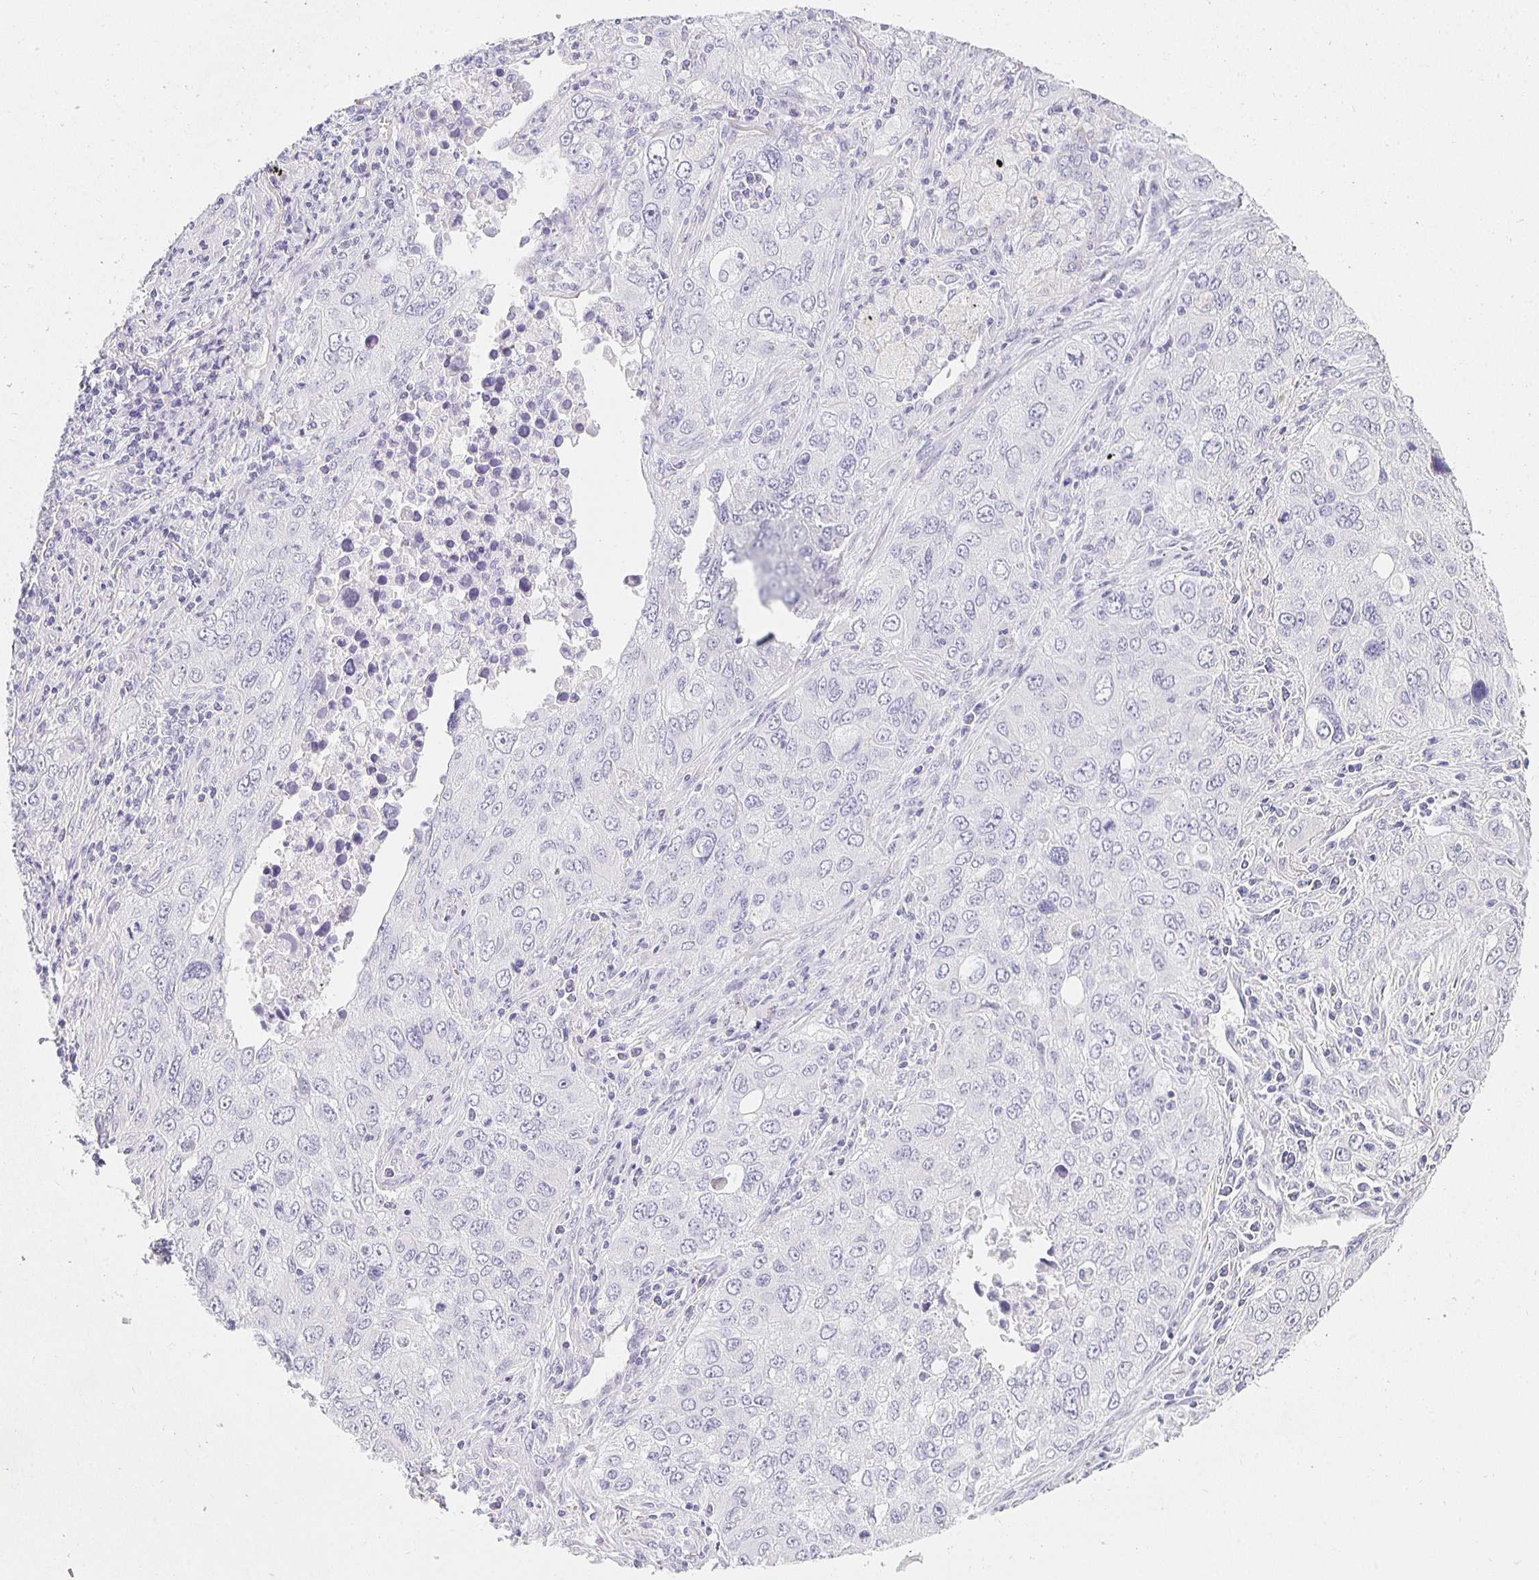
{"staining": {"intensity": "negative", "quantity": "none", "location": "none"}, "tissue": "lung cancer", "cell_type": "Tumor cells", "image_type": "cancer", "snomed": [{"axis": "morphology", "description": "Adenocarcinoma, NOS"}, {"axis": "morphology", "description": "Adenocarcinoma, metastatic, NOS"}, {"axis": "topography", "description": "Lymph node"}, {"axis": "topography", "description": "Lung"}], "caption": "Tumor cells show no significant positivity in adenocarcinoma (lung).", "gene": "TPSD1", "patient": {"sex": "female", "age": 42}}